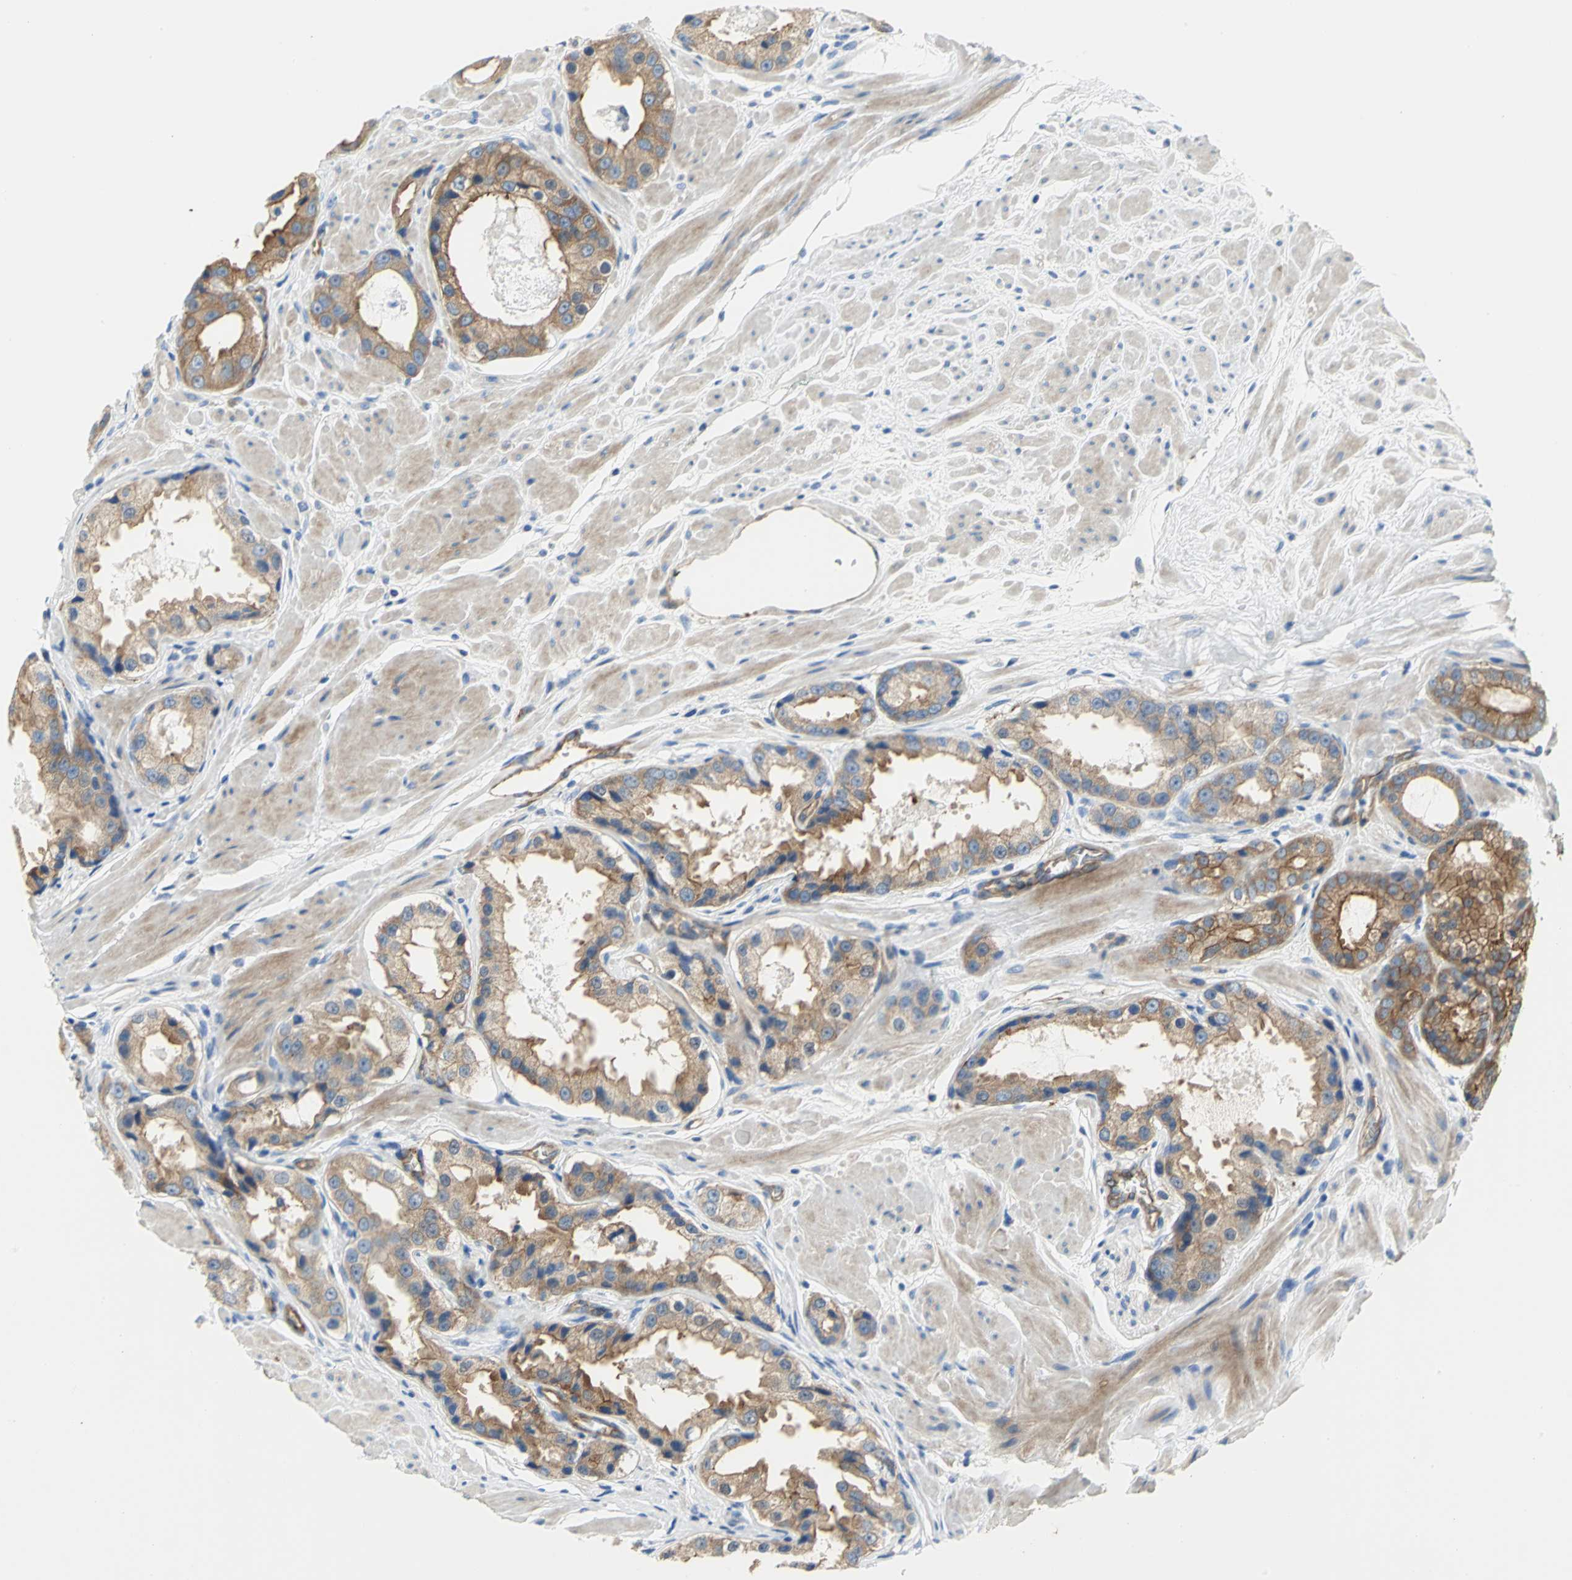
{"staining": {"intensity": "strong", "quantity": ">75%", "location": "cytoplasmic/membranous"}, "tissue": "prostate cancer", "cell_type": "Tumor cells", "image_type": "cancer", "snomed": [{"axis": "morphology", "description": "Adenocarcinoma, Medium grade"}, {"axis": "topography", "description": "Prostate"}], "caption": "High-power microscopy captured an immunohistochemistry (IHC) image of prostate cancer, revealing strong cytoplasmic/membranous staining in about >75% of tumor cells. The staining was performed using DAB, with brown indicating positive protein expression. Nuclei are stained blue with hematoxylin.", "gene": "FLNB", "patient": {"sex": "male", "age": 60}}